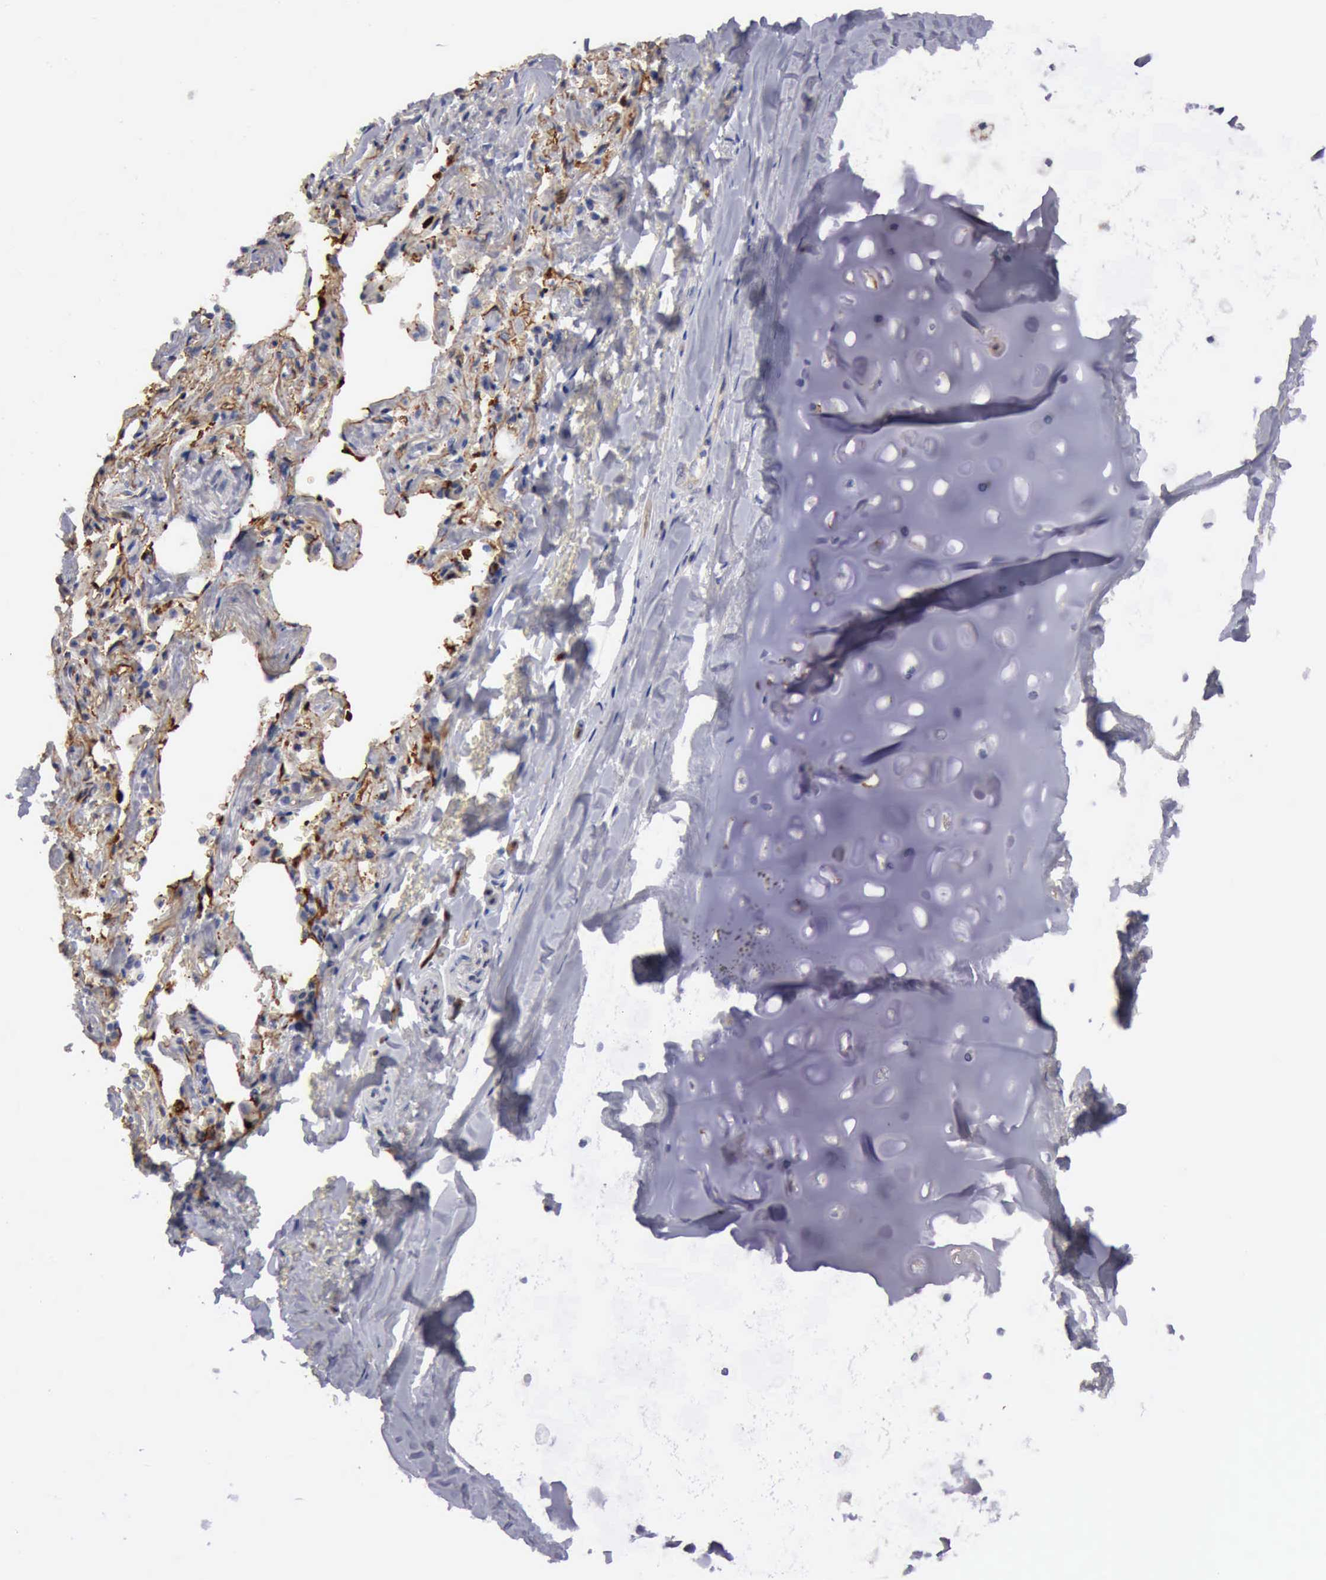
{"staining": {"intensity": "negative", "quantity": "none", "location": "none"}, "tissue": "adipose tissue", "cell_type": "Adipocytes", "image_type": "normal", "snomed": [{"axis": "morphology", "description": "Normal tissue, NOS"}, {"axis": "topography", "description": "Cartilage tissue"}, {"axis": "topography", "description": "Lung"}], "caption": "A high-resolution image shows IHC staining of benign adipose tissue, which reveals no significant positivity in adipocytes. Brightfield microscopy of immunohistochemistry stained with DAB (brown) and hematoxylin (blue), captured at high magnification.", "gene": "RDX", "patient": {"sex": "male", "age": 65}}